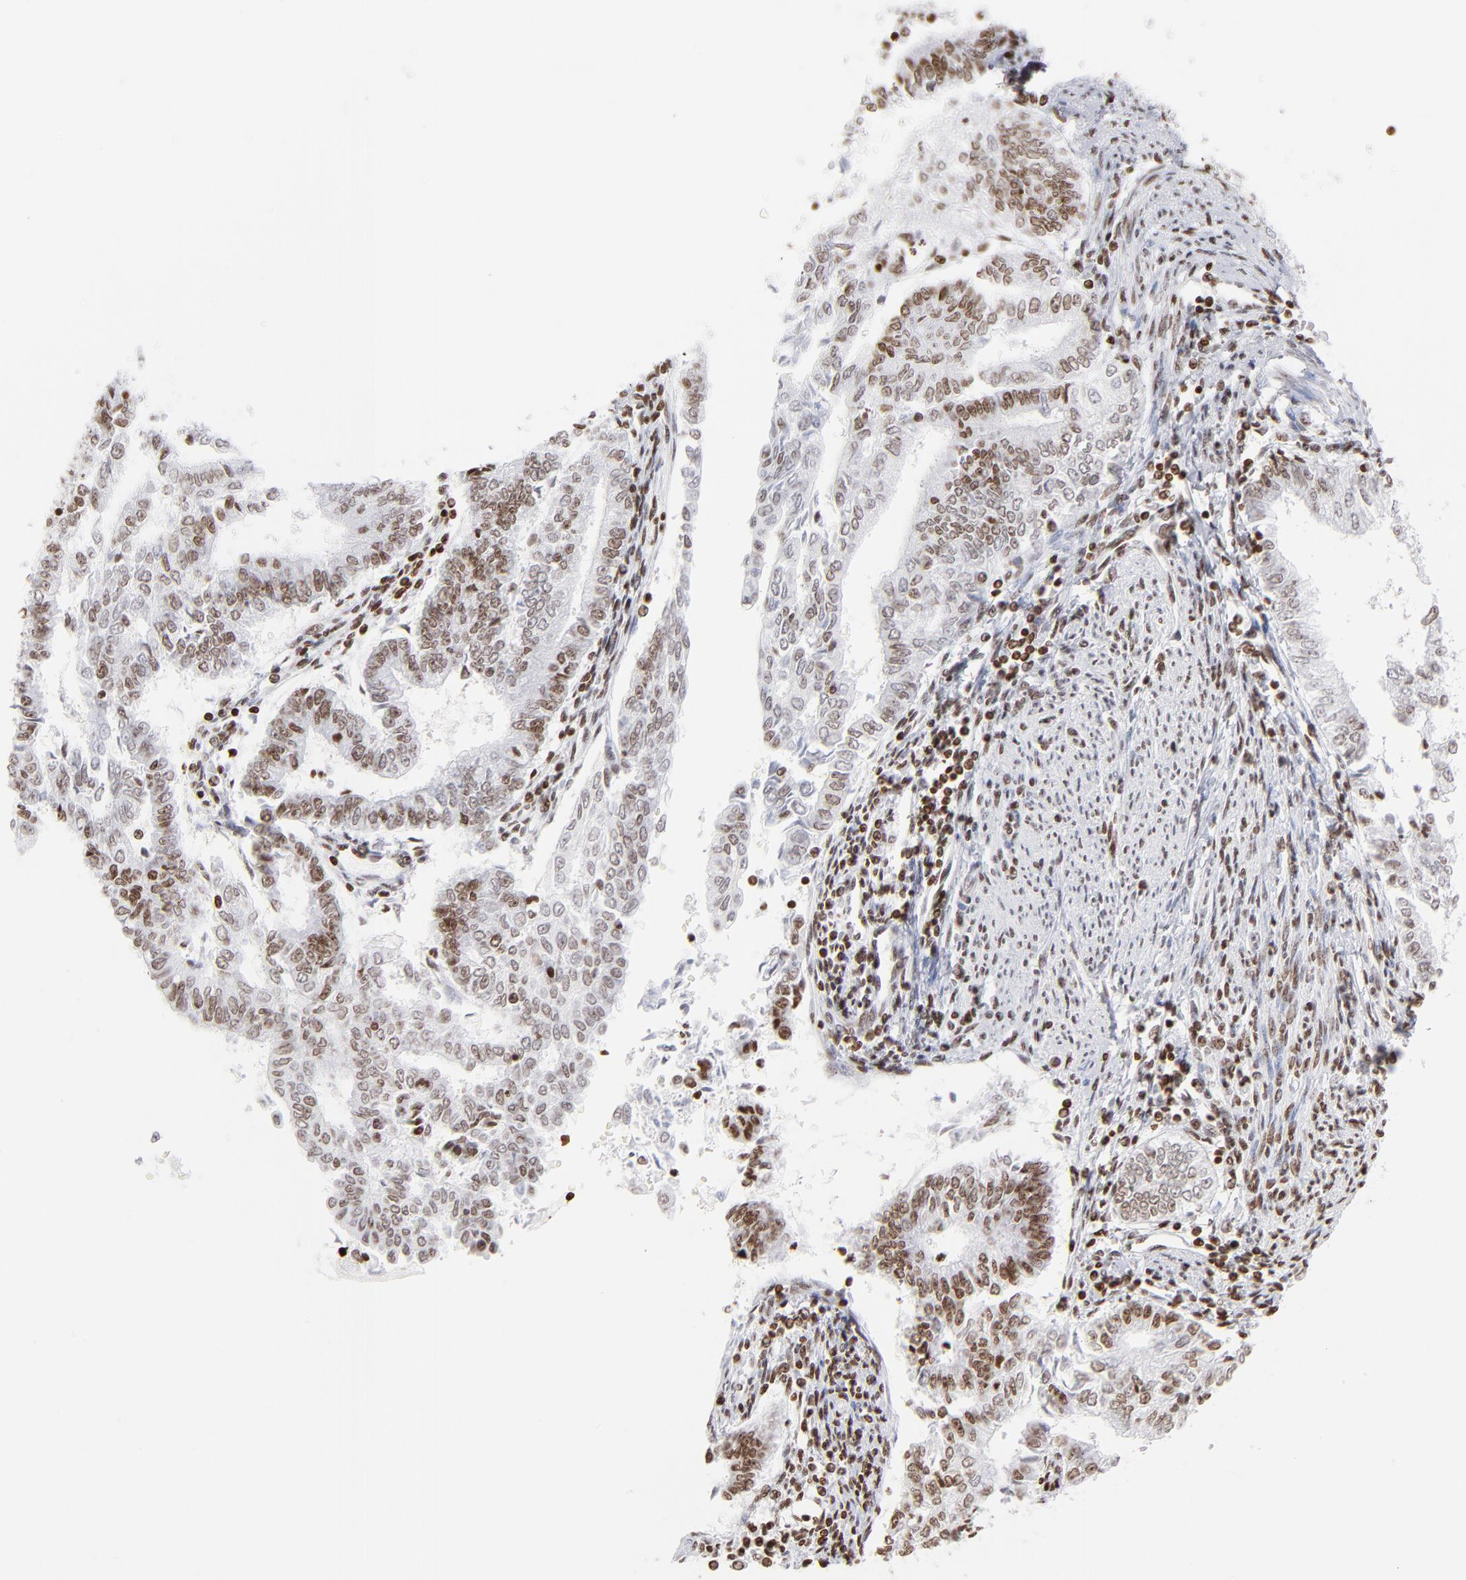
{"staining": {"intensity": "moderate", "quantity": "25%-75%", "location": "nuclear"}, "tissue": "endometrial cancer", "cell_type": "Tumor cells", "image_type": "cancer", "snomed": [{"axis": "morphology", "description": "Adenocarcinoma, NOS"}, {"axis": "topography", "description": "Endometrium"}], "caption": "Endometrial cancer stained for a protein (brown) displays moderate nuclear positive positivity in about 25%-75% of tumor cells.", "gene": "RTL4", "patient": {"sex": "female", "age": 66}}